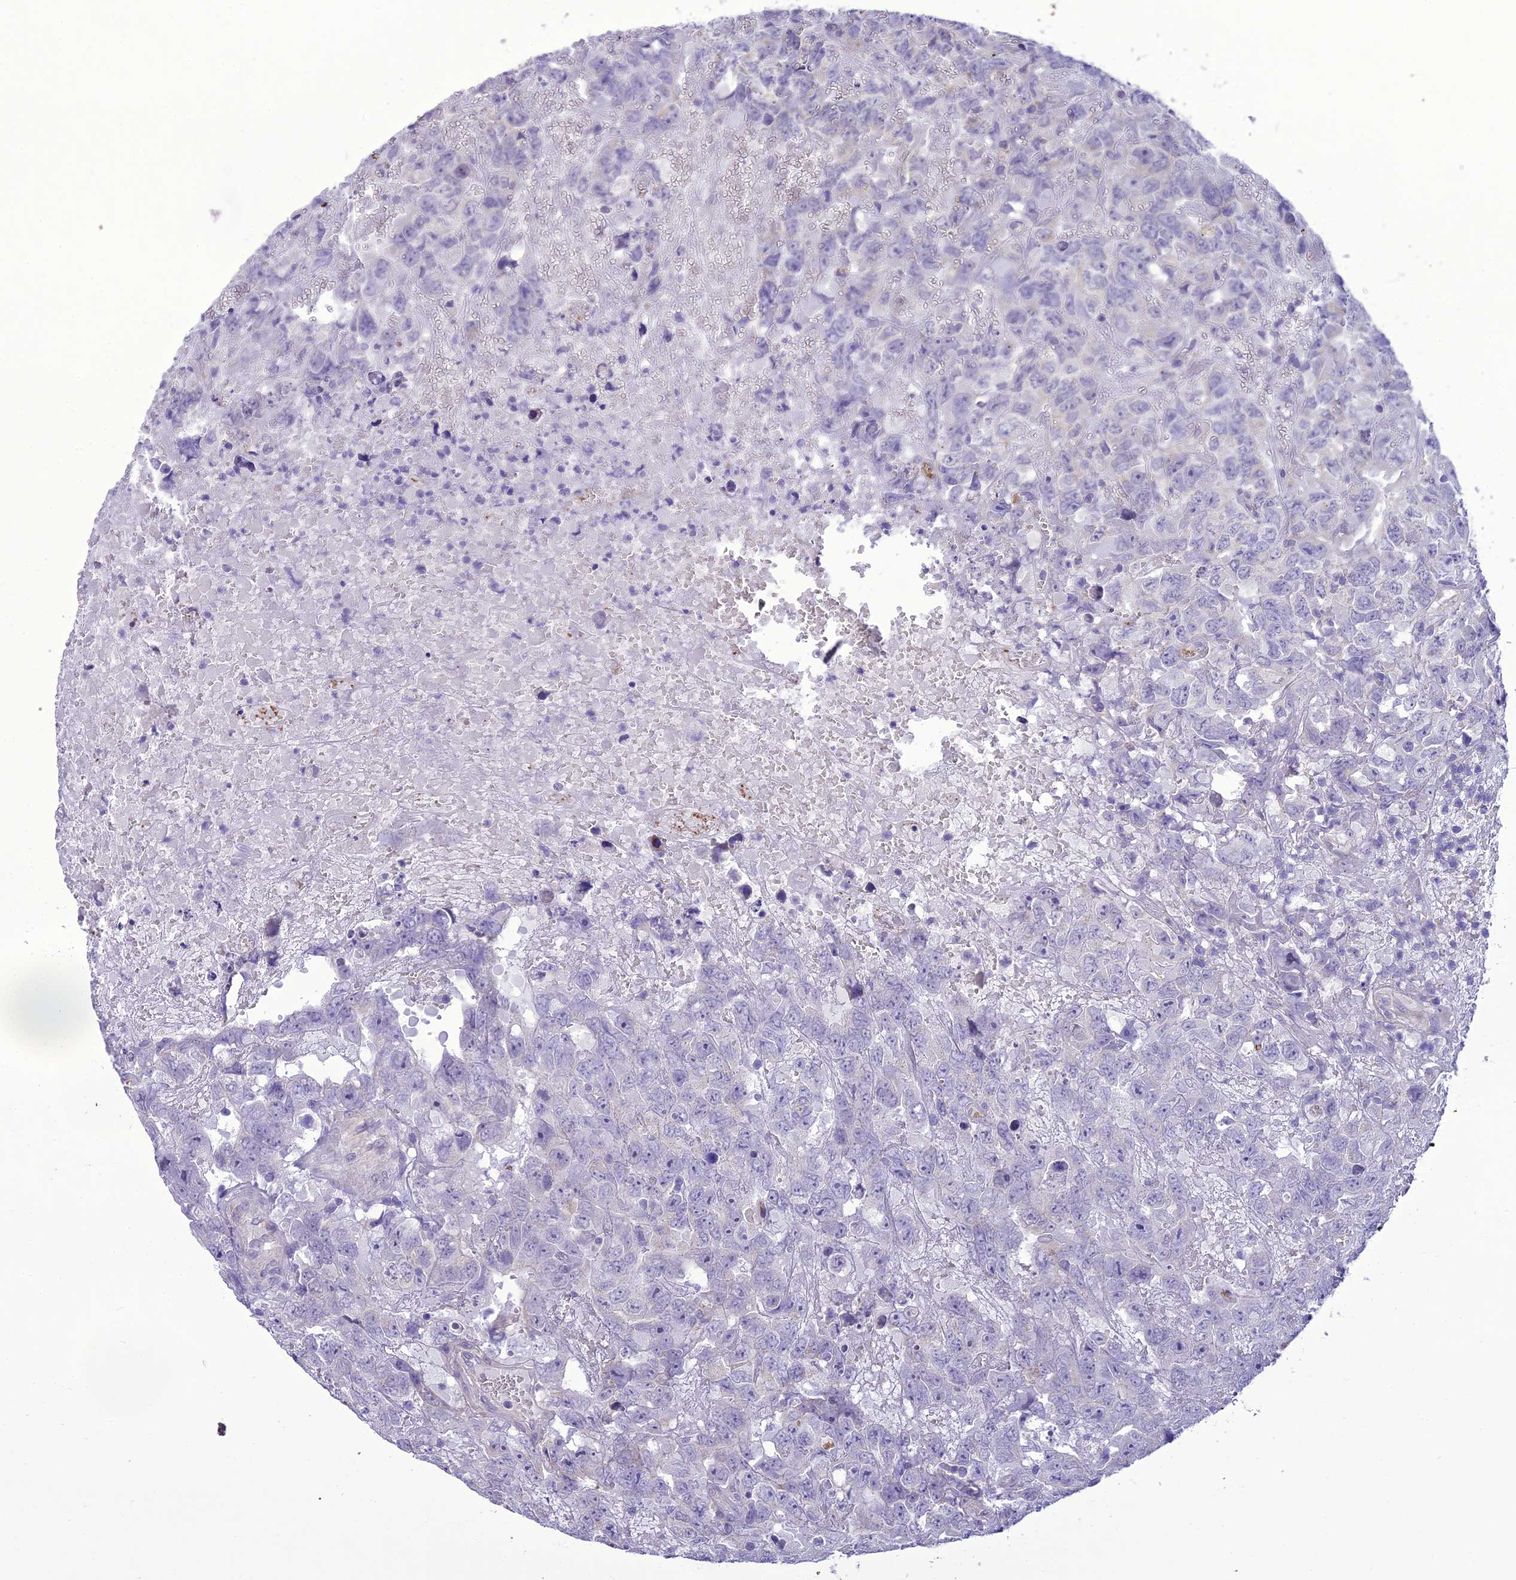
{"staining": {"intensity": "negative", "quantity": "none", "location": "none"}, "tissue": "testis cancer", "cell_type": "Tumor cells", "image_type": "cancer", "snomed": [{"axis": "morphology", "description": "Carcinoma, Embryonal, NOS"}, {"axis": "topography", "description": "Testis"}], "caption": "High magnification brightfield microscopy of embryonal carcinoma (testis) stained with DAB (brown) and counterstained with hematoxylin (blue): tumor cells show no significant expression. (DAB immunohistochemistry (IHC) with hematoxylin counter stain).", "gene": "SCRT1", "patient": {"sex": "male", "age": 45}}